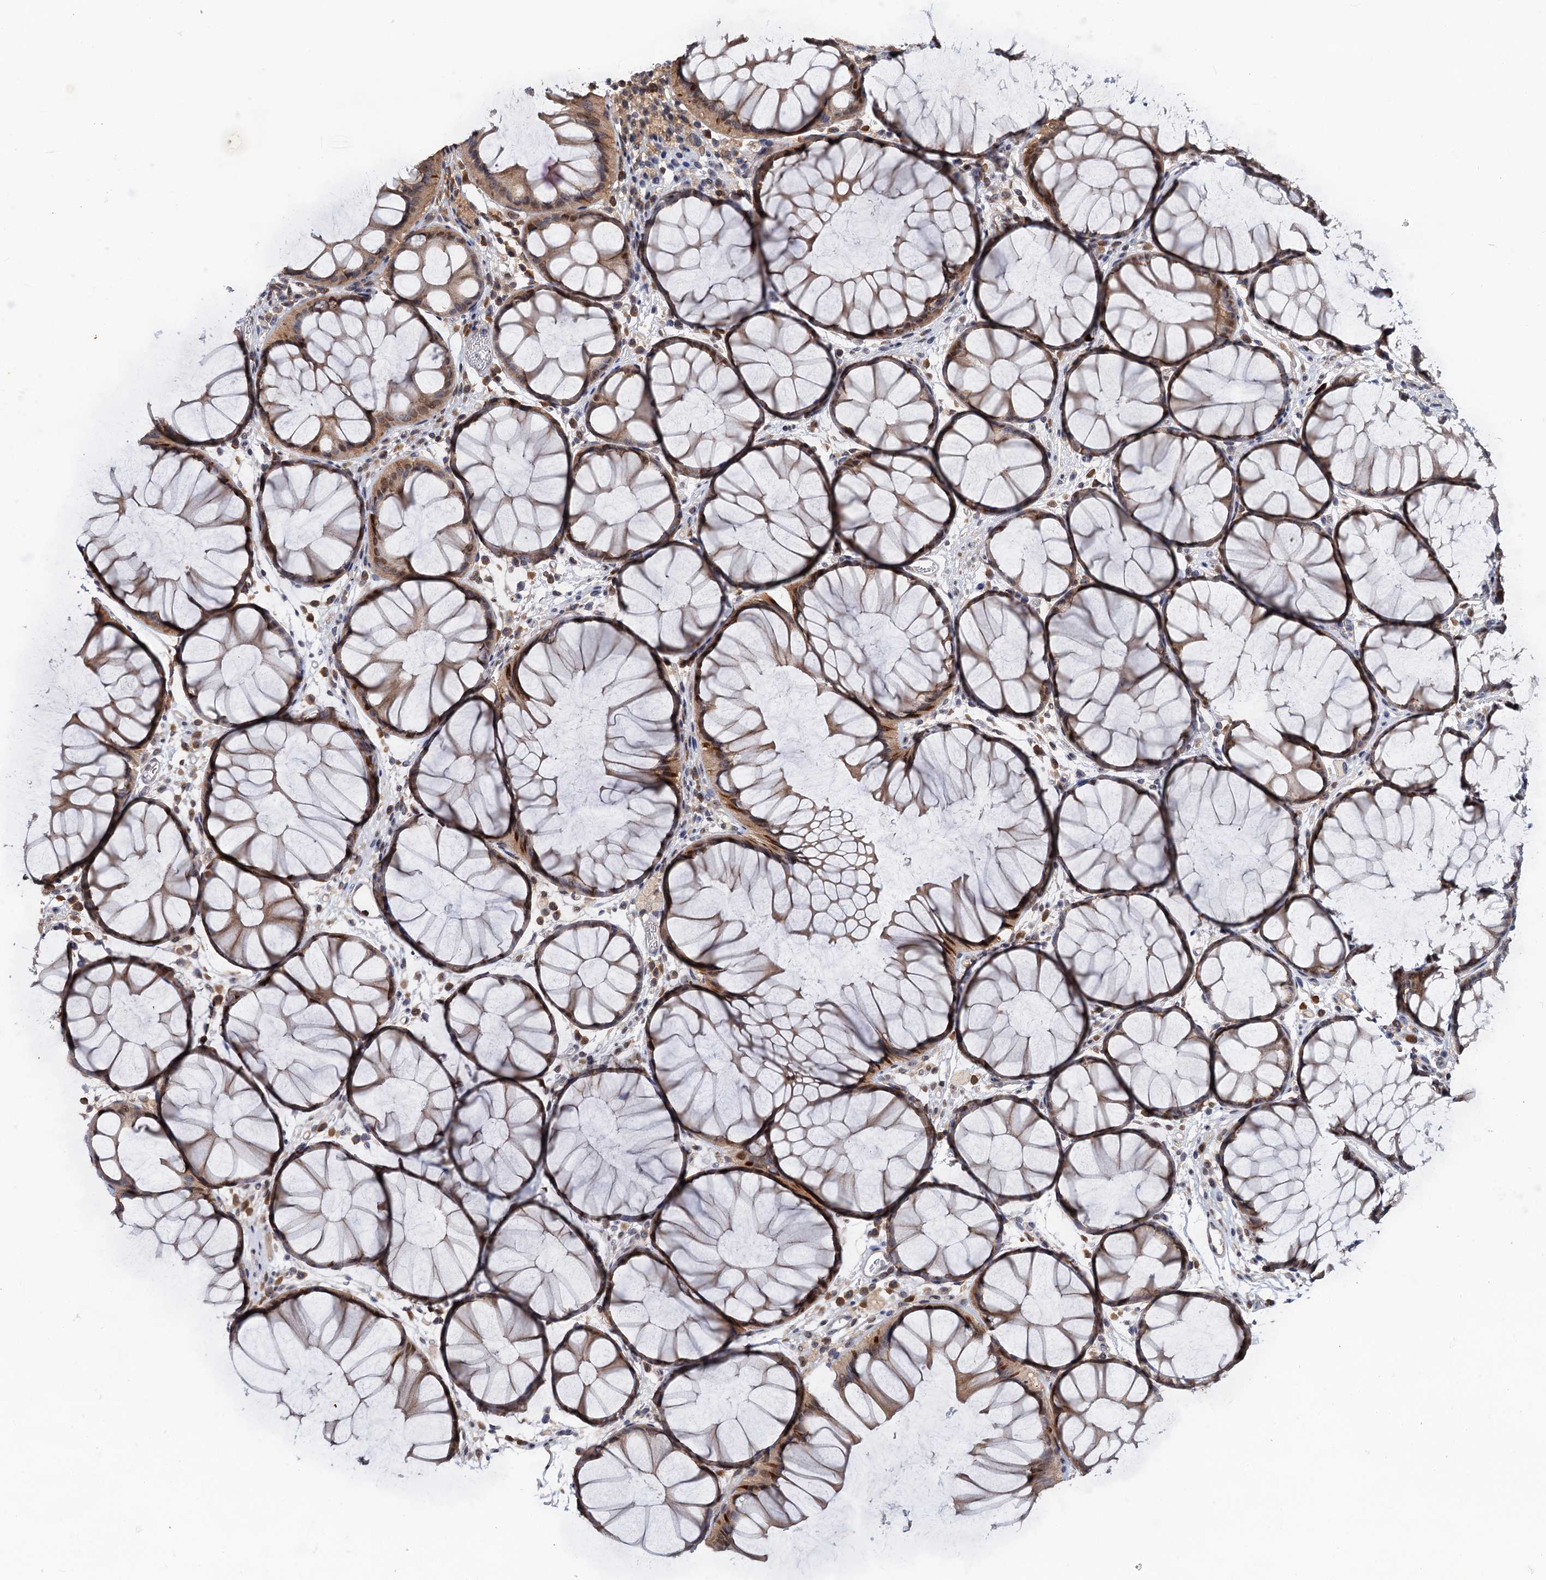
{"staining": {"intensity": "weak", "quantity": ">75%", "location": "cytoplasmic/membranous,nuclear"}, "tissue": "colon", "cell_type": "Endothelial cells", "image_type": "normal", "snomed": [{"axis": "morphology", "description": "Normal tissue, NOS"}, {"axis": "topography", "description": "Colon"}], "caption": "Colon stained with DAB (3,3'-diaminobenzidine) immunohistochemistry reveals low levels of weak cytoplasmic/membranous,nuclear staining in approximately >75% of endothelial cells.", "gene": "LRRC63", "patient": {"sex": "female", "age": 82}}